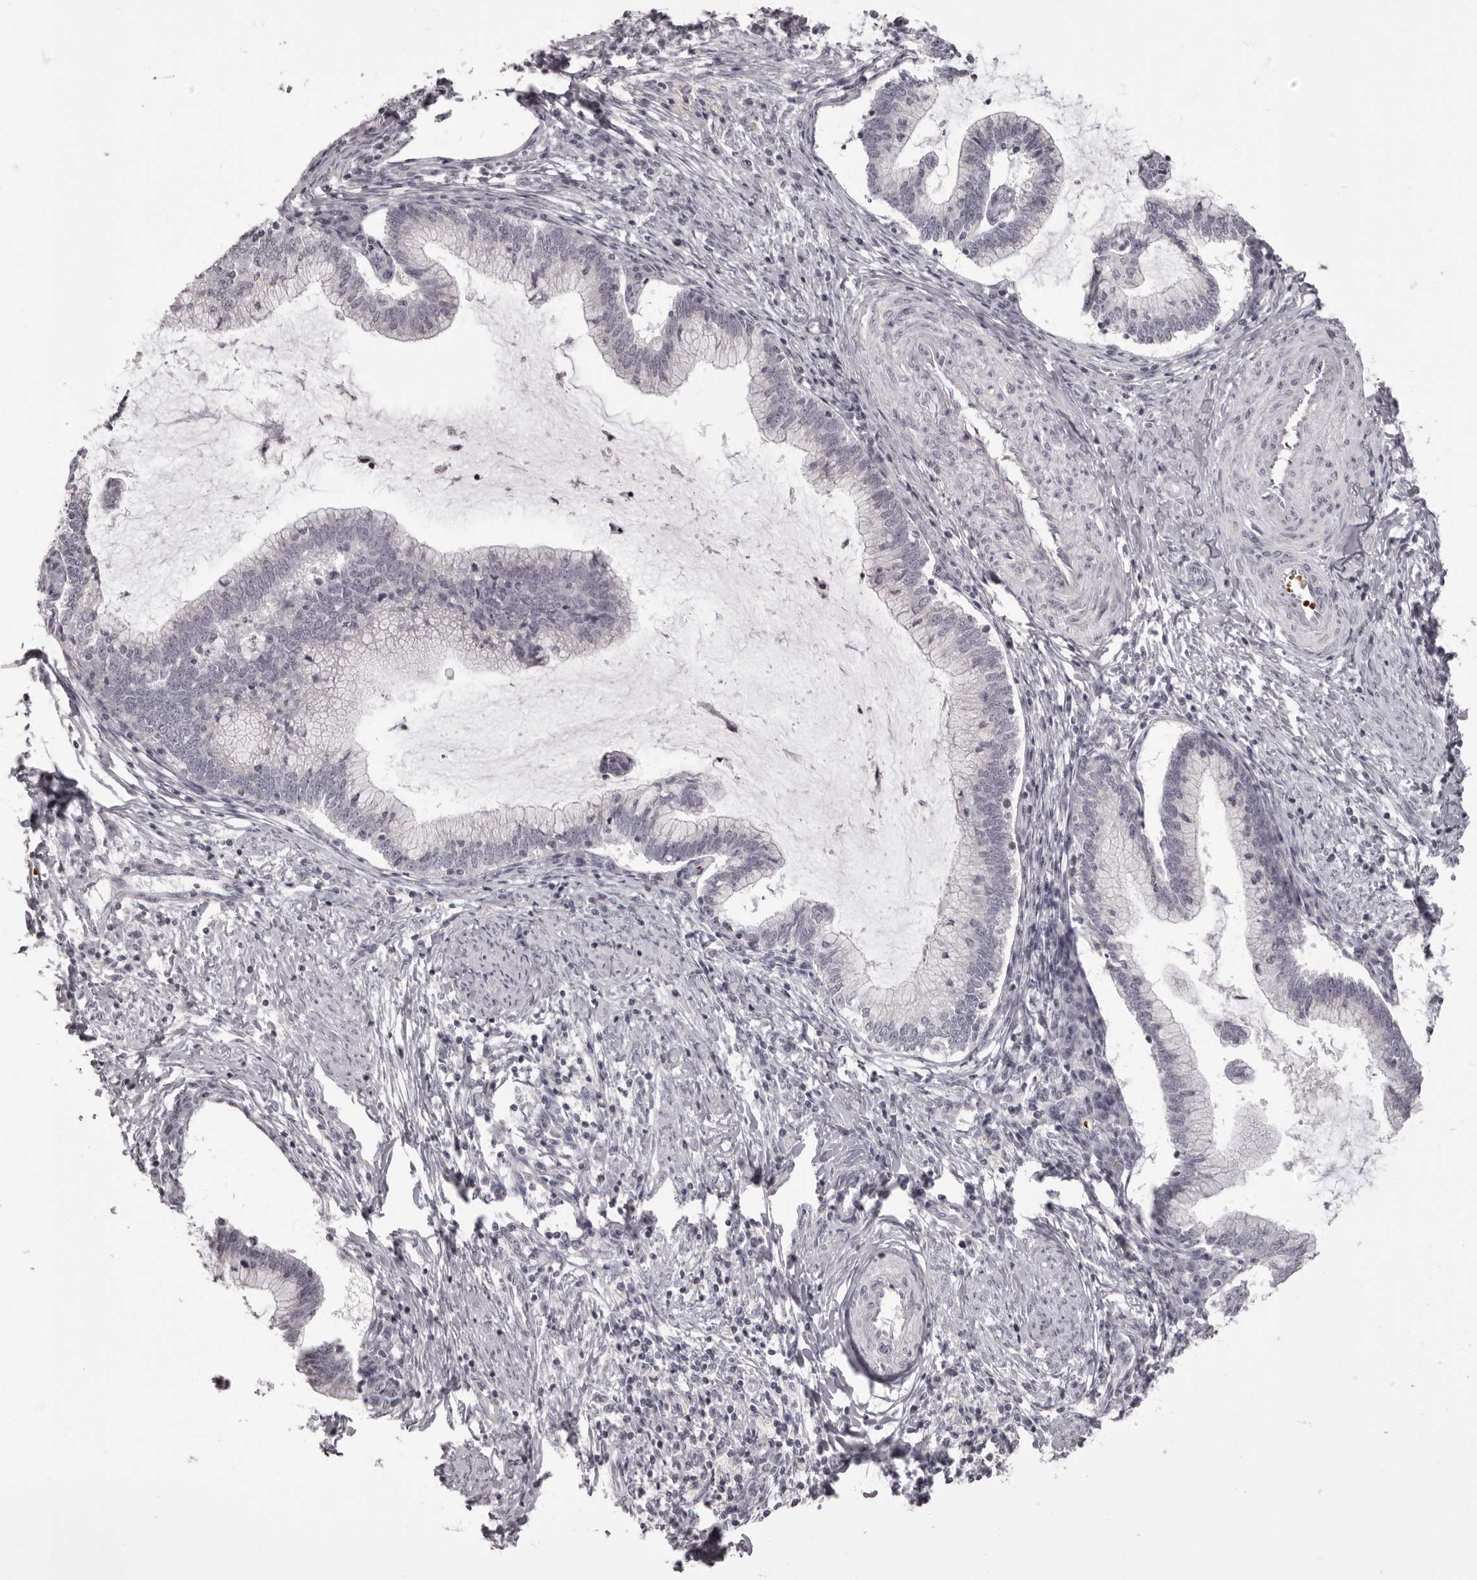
{"staining": {"intensity": "negative", "quantity": "none", "location": "none"}, "tissue": "cervical cancer", "cell_type": "Tumor cells", "image_type": "cancer", "snomed": [{"axis": "morphology", "description": "Adenocarcinoma, NOS"}, {"axis": "topography", "description": "Cervix"}], "caption": "Cervical cancer was stained to show a protein in brown. There is no significant staining in tumor cells.", "gene": "C8orf74", "patient": {"sex": "female", "age": 36}}